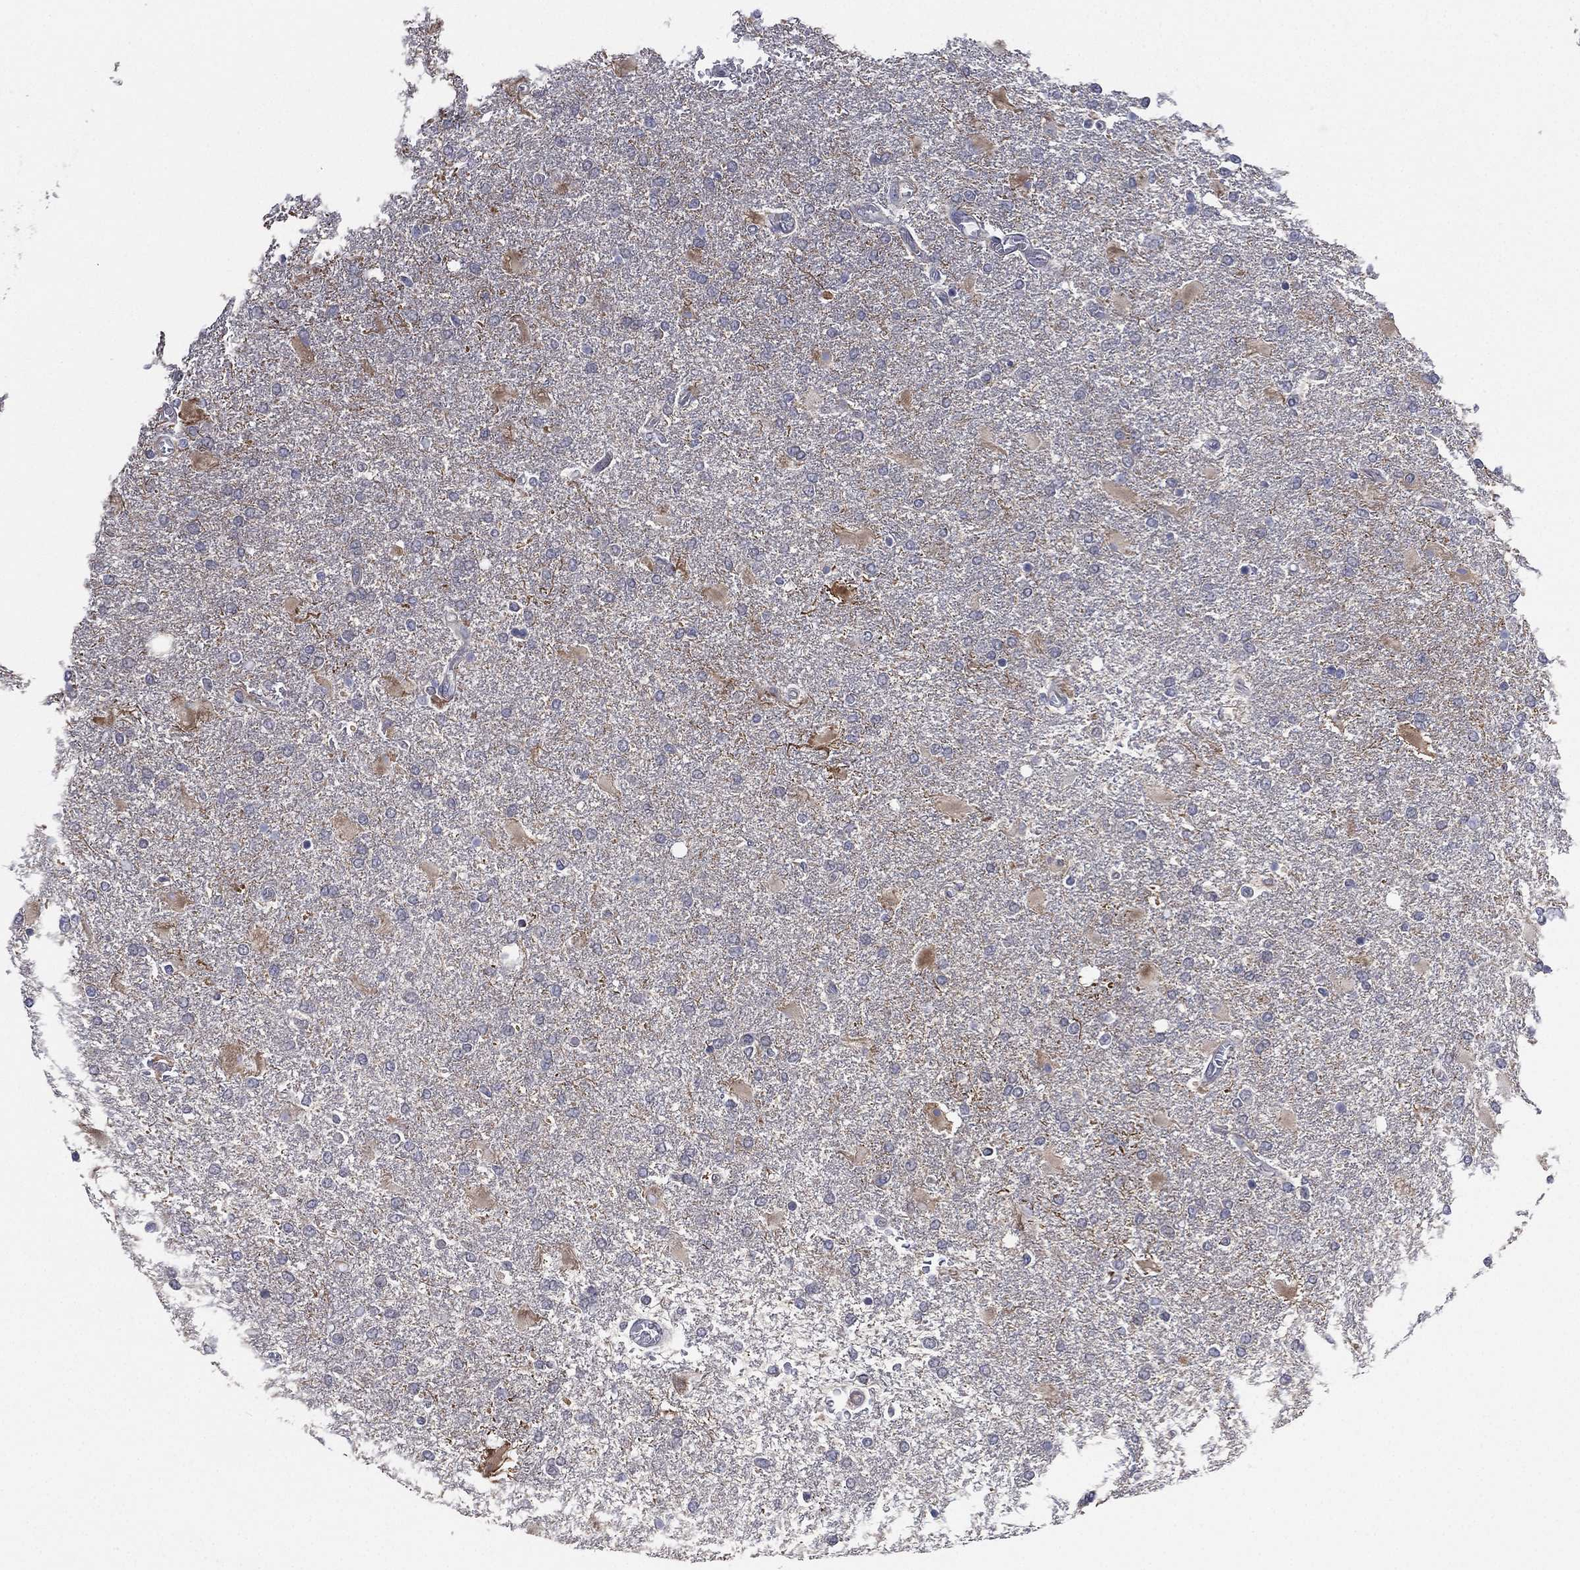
{"staining": {"intensity": "negative", "quantity": "none", "location": "none"}, "tissue": "glioma", "cell_type": "Tumor cells", "image_type": "cancer", "snomed": [{"axis": "morphology", "description": "Glioma, malignant, High grade"}, {"axis": "topography", "description": "Cerebral cortex"}], "caption": "An image of human malignant glioma (high-grade) is negative for staining in tumor cells.", "gene": "MPP7", "patient": {"sex": "male", "age": 79}}